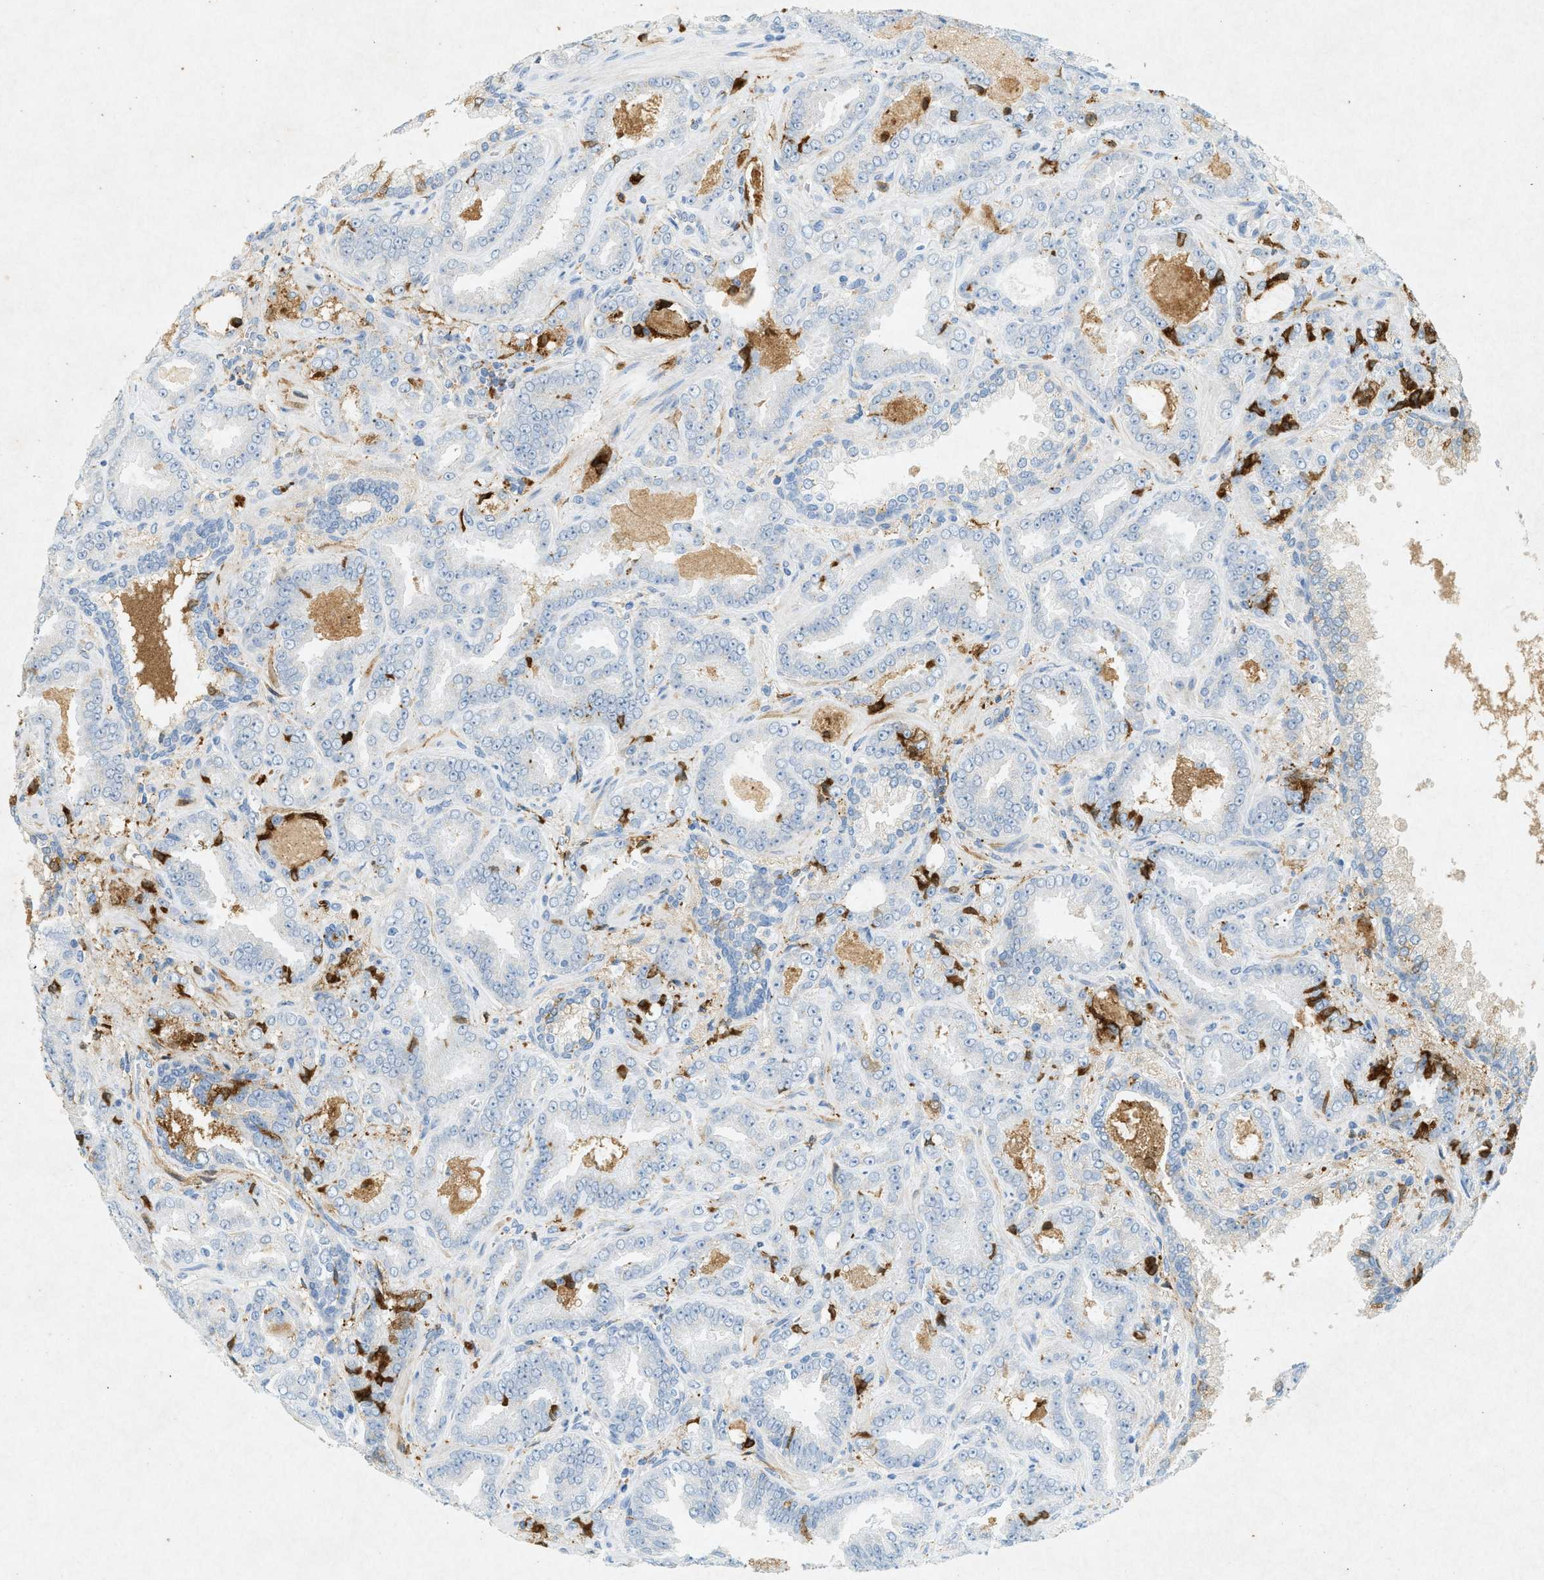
{"staining": {"intensity": "negative", "quantity": "none", "location": "none"}, "tissue": "prostate cancer", "cell_type": "Tumor cells", "image_type": "cancer", "snomed": [{"axis": "morphology", "description": "Adenocarcinoma, Low grade"}, {"axis": "topography", "description": "Prostate"}], "caption": "Image shows no significant protein positivity in tumor cells of prostate adenocarcinoma (low-grade). (DAB (3,3'-diaminobenzidine) immunohistochemistry, high magnification).", "gene": "F2", "patient": {"sex": "male", "age": 60}}